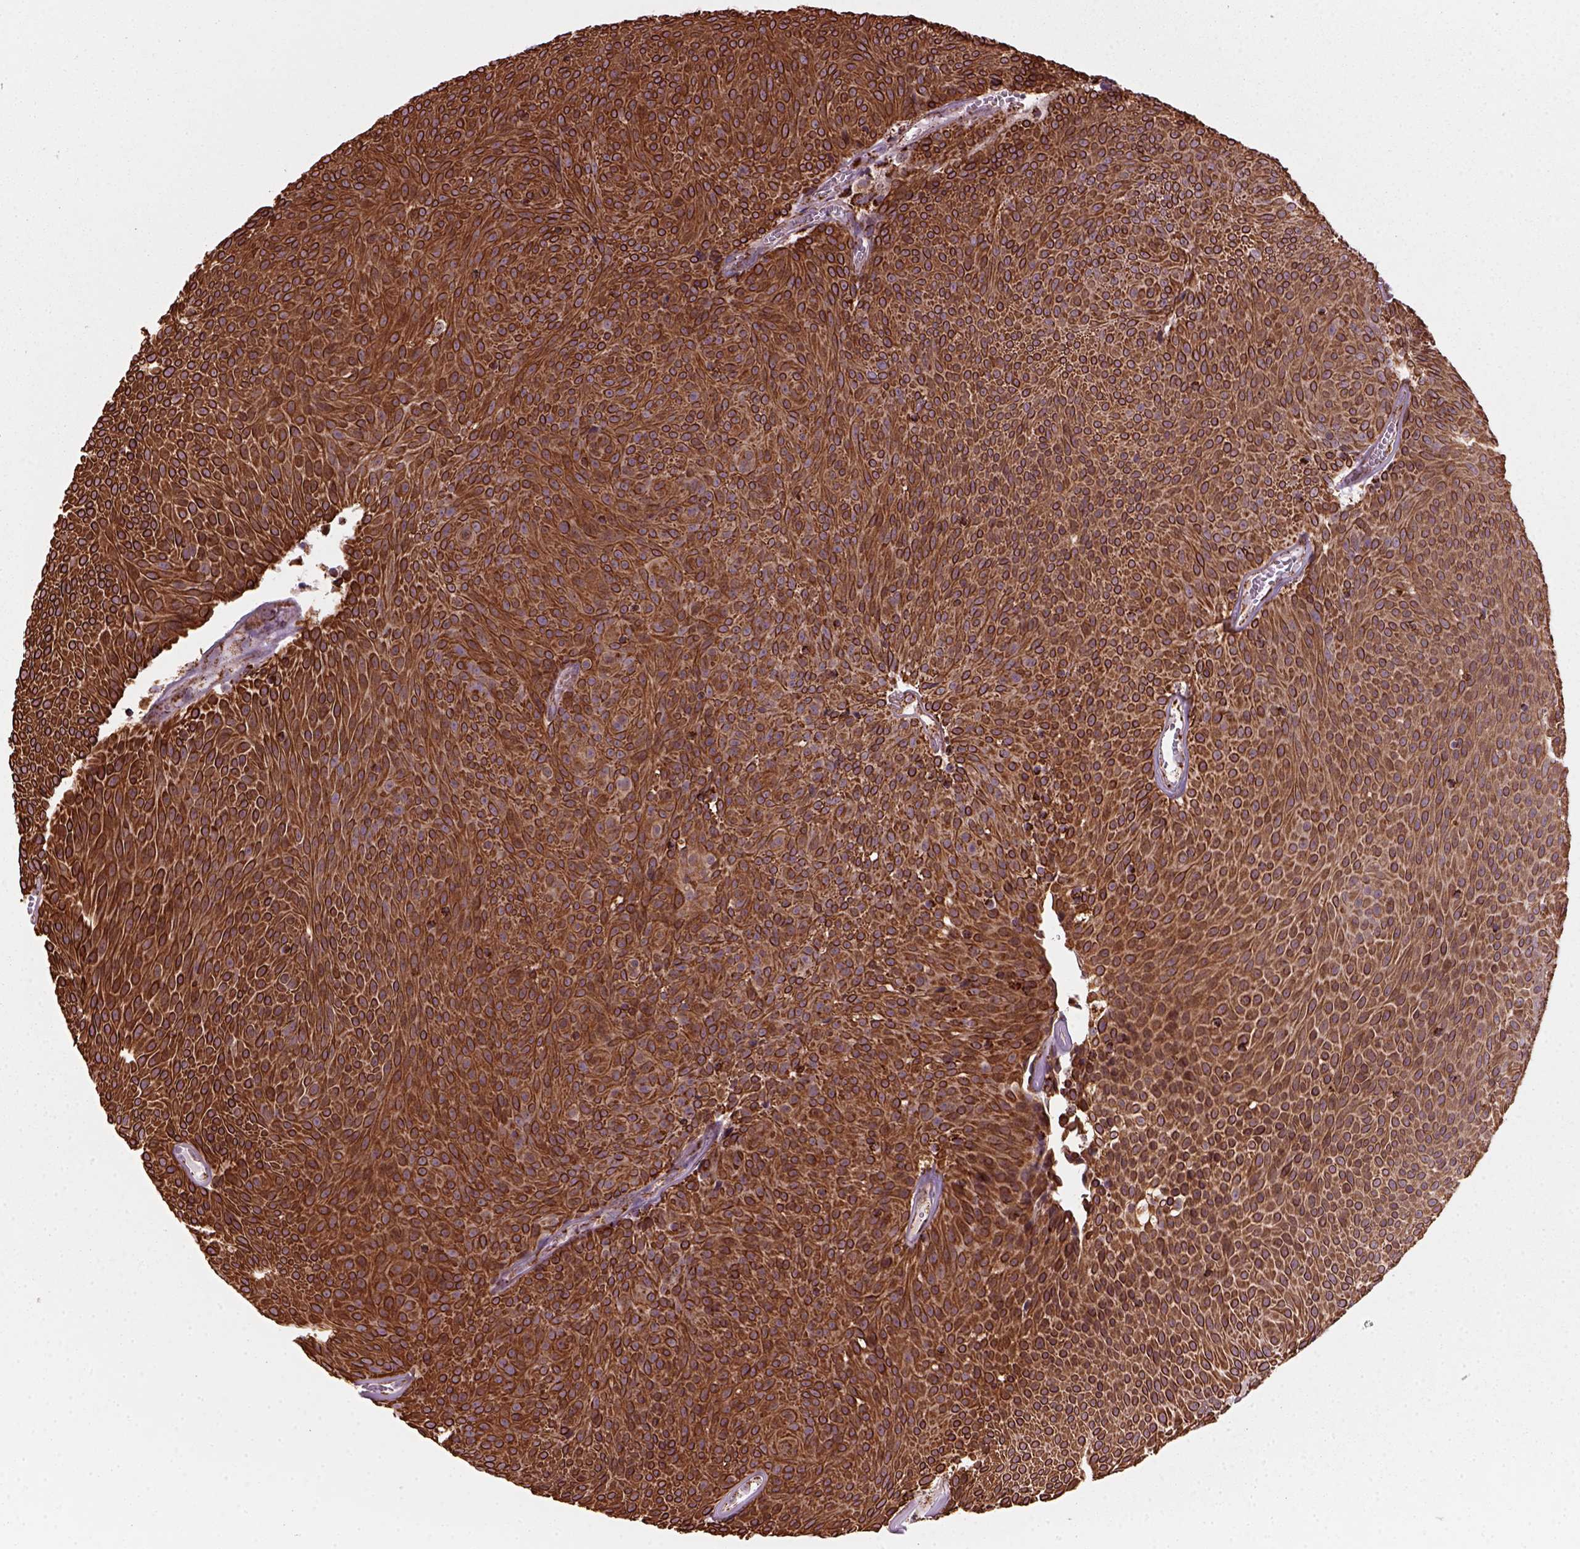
{"staining": {"intensity": "strong", "quantity": ">75%", "location": "cytoplasmic/membranous"}, "tissue": "urothelial cancer", "cell_type": "Tumor cells", "image_type": "cancer", "snomed": [{"axis": "morphology", "description": "Urothelial carcinoma, Low grade"}, {"axis": "topography", "description": "Urinary bladder"}], "caption": "Immunohistochemical staining of human urothelial carcinoma (low-grade) demonstrates high levels of strong cytoplasmic/membranous protein positivity in approximately >75% of tumor cells.", "gene": "NUDT16L1", "patient": {"sex": "male", "age": 77}}